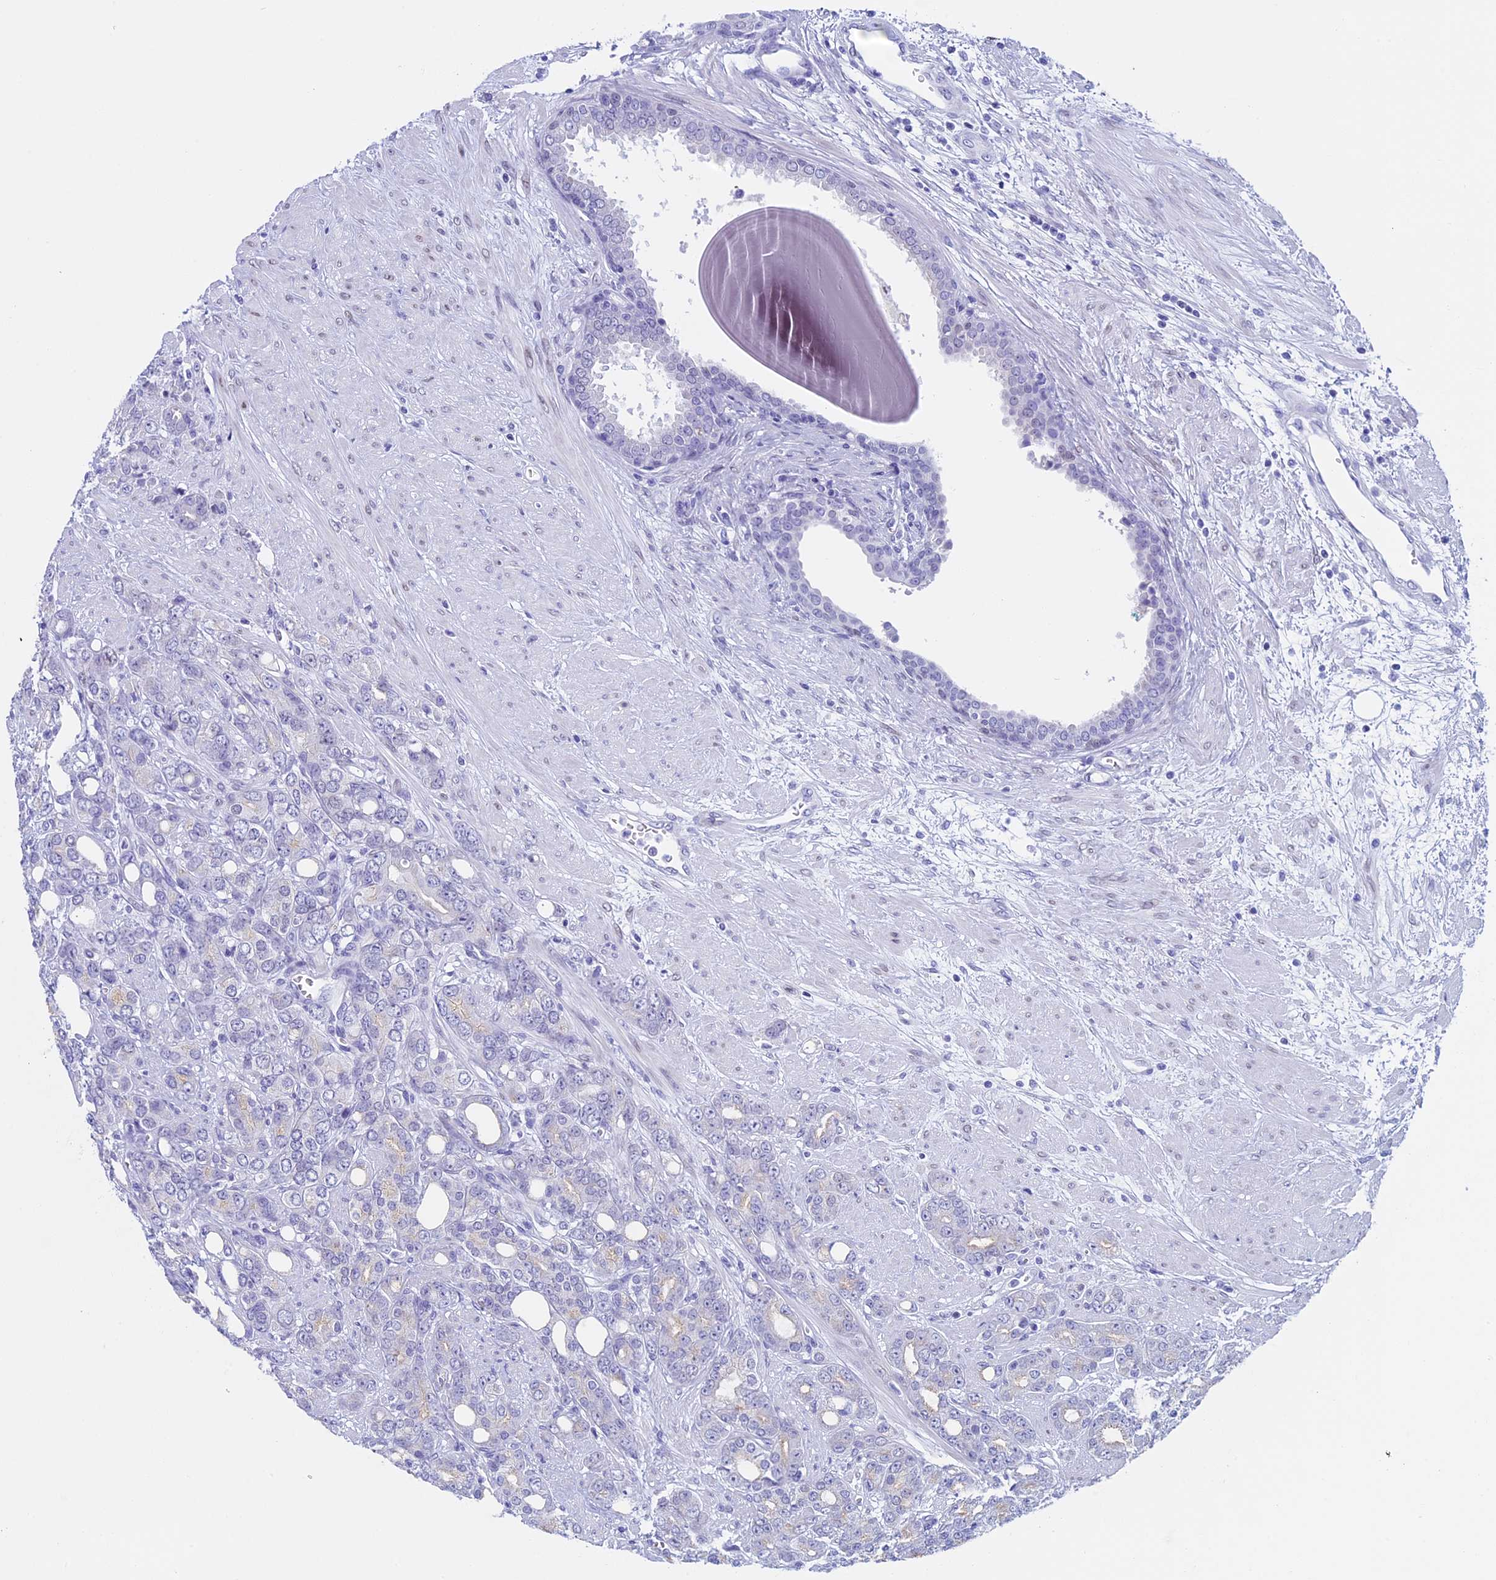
{"staining": {"intensity": "negative", "quantity": "none", "location": "none"}, "tissue": "prostate cancer", "cell_type": "Tumor cells", "image_type": "cancer", "snomed": [{"axis": "morphology", "description": "Adenocarcinoma, High grade"}, {"axis": "topography", "description": "Prostate"}], "caption": "There is no significant positivity in tumor cells of prostate cancer.", "gene": "FAM169A", "patient": {"sex": "male", "age": 62}}